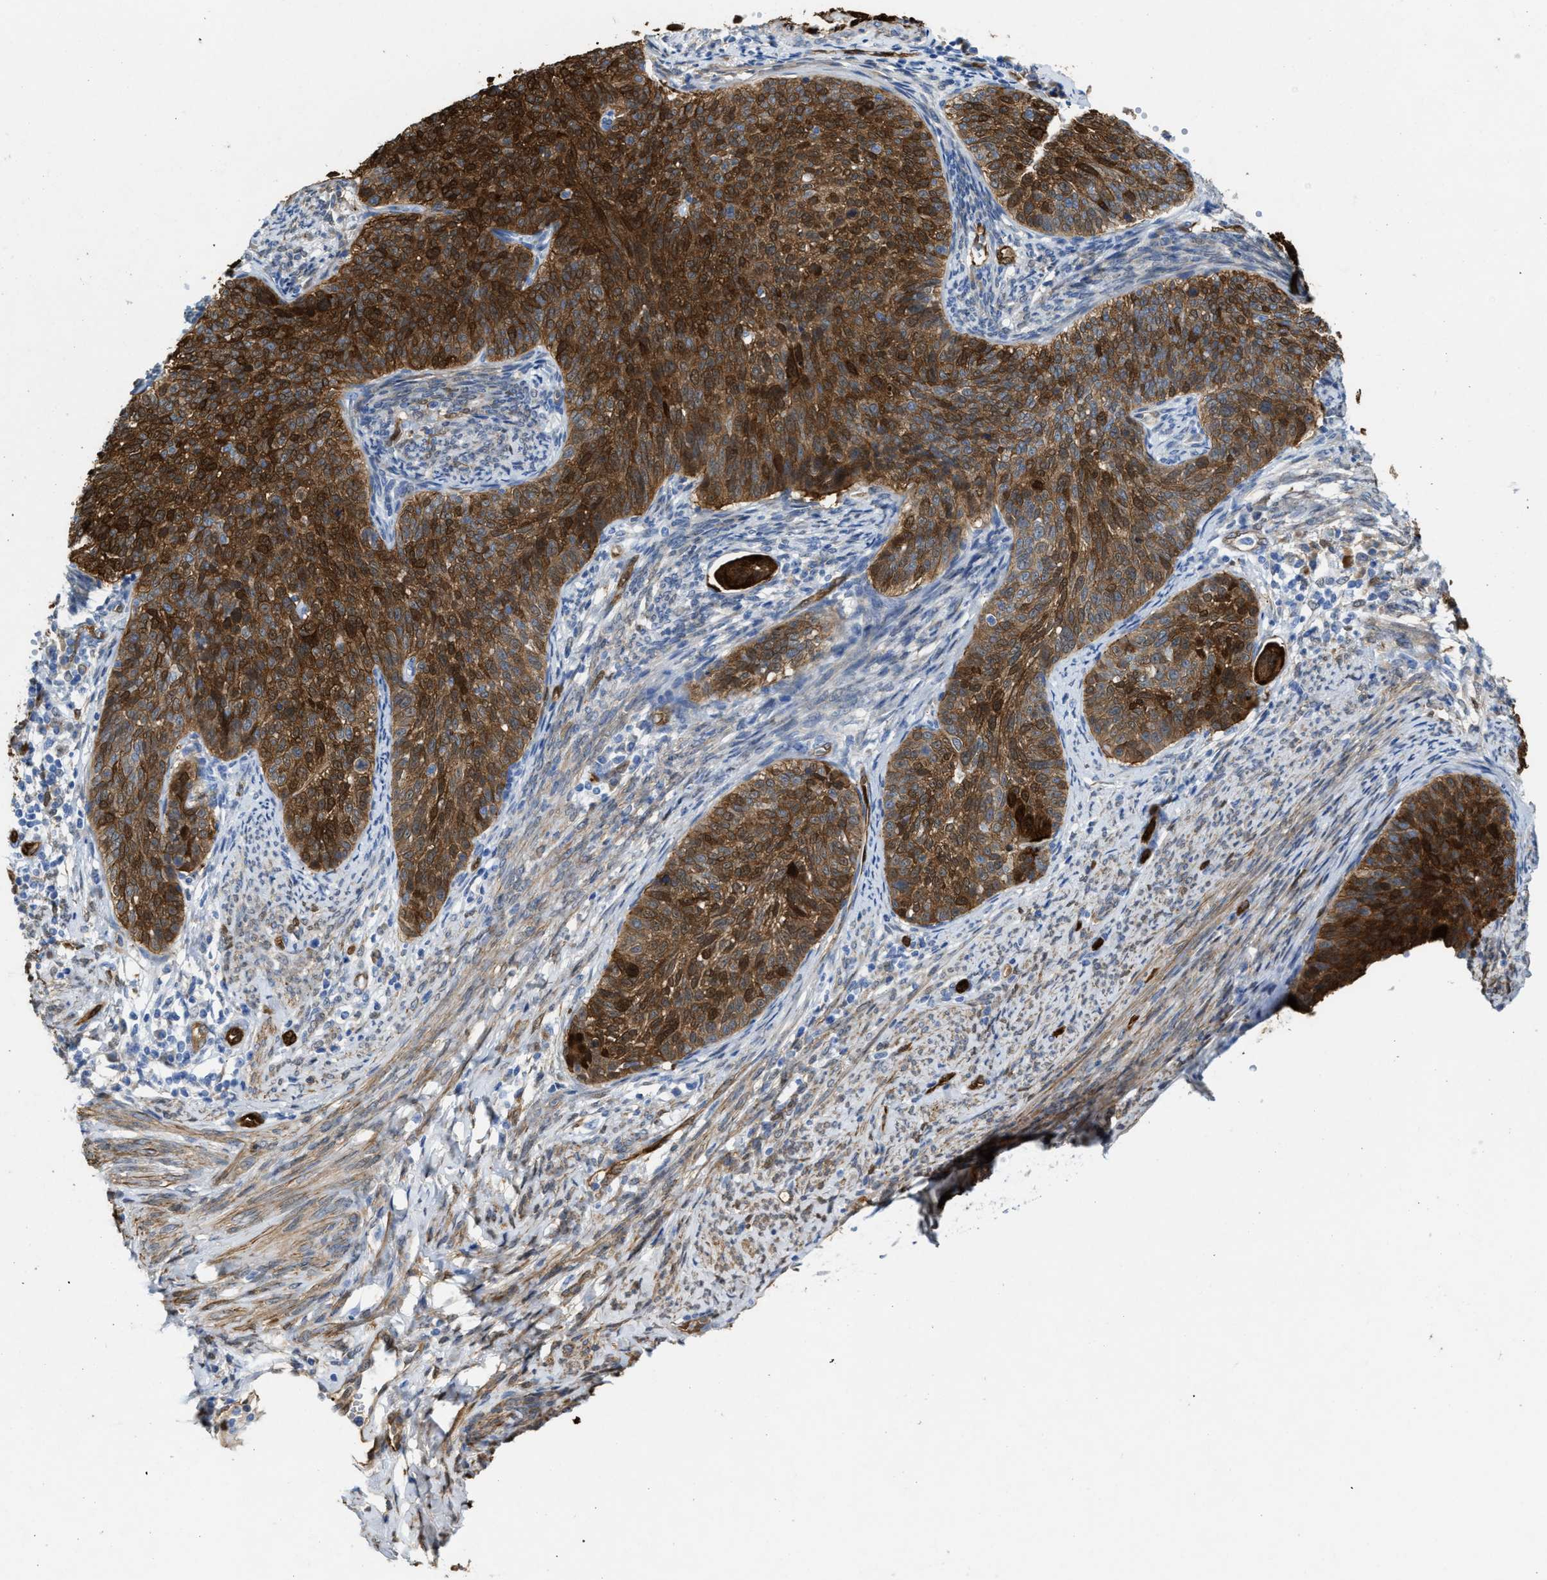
{"staining": {"intensity": "strong", "quantity": ">75%", "location": "cytoplasmic/membranous,nuclear"}, "tissue": "cervical cancer", "cell_type": "Tumor cells", "image_type": "cancer", "snomed": [{"axis": "morphology", "description": "Squamous cell carcinoma, NOS"}, {"axis": "topography", "description": "Cervix"}], "caption": "Tumor cells exhibit strong cytoplasmic/membranous and nuclear staining in about >75% of cells in cervical cancer.", "gene": "ASS1", "patient": {"sex": "female", "age": 70}}